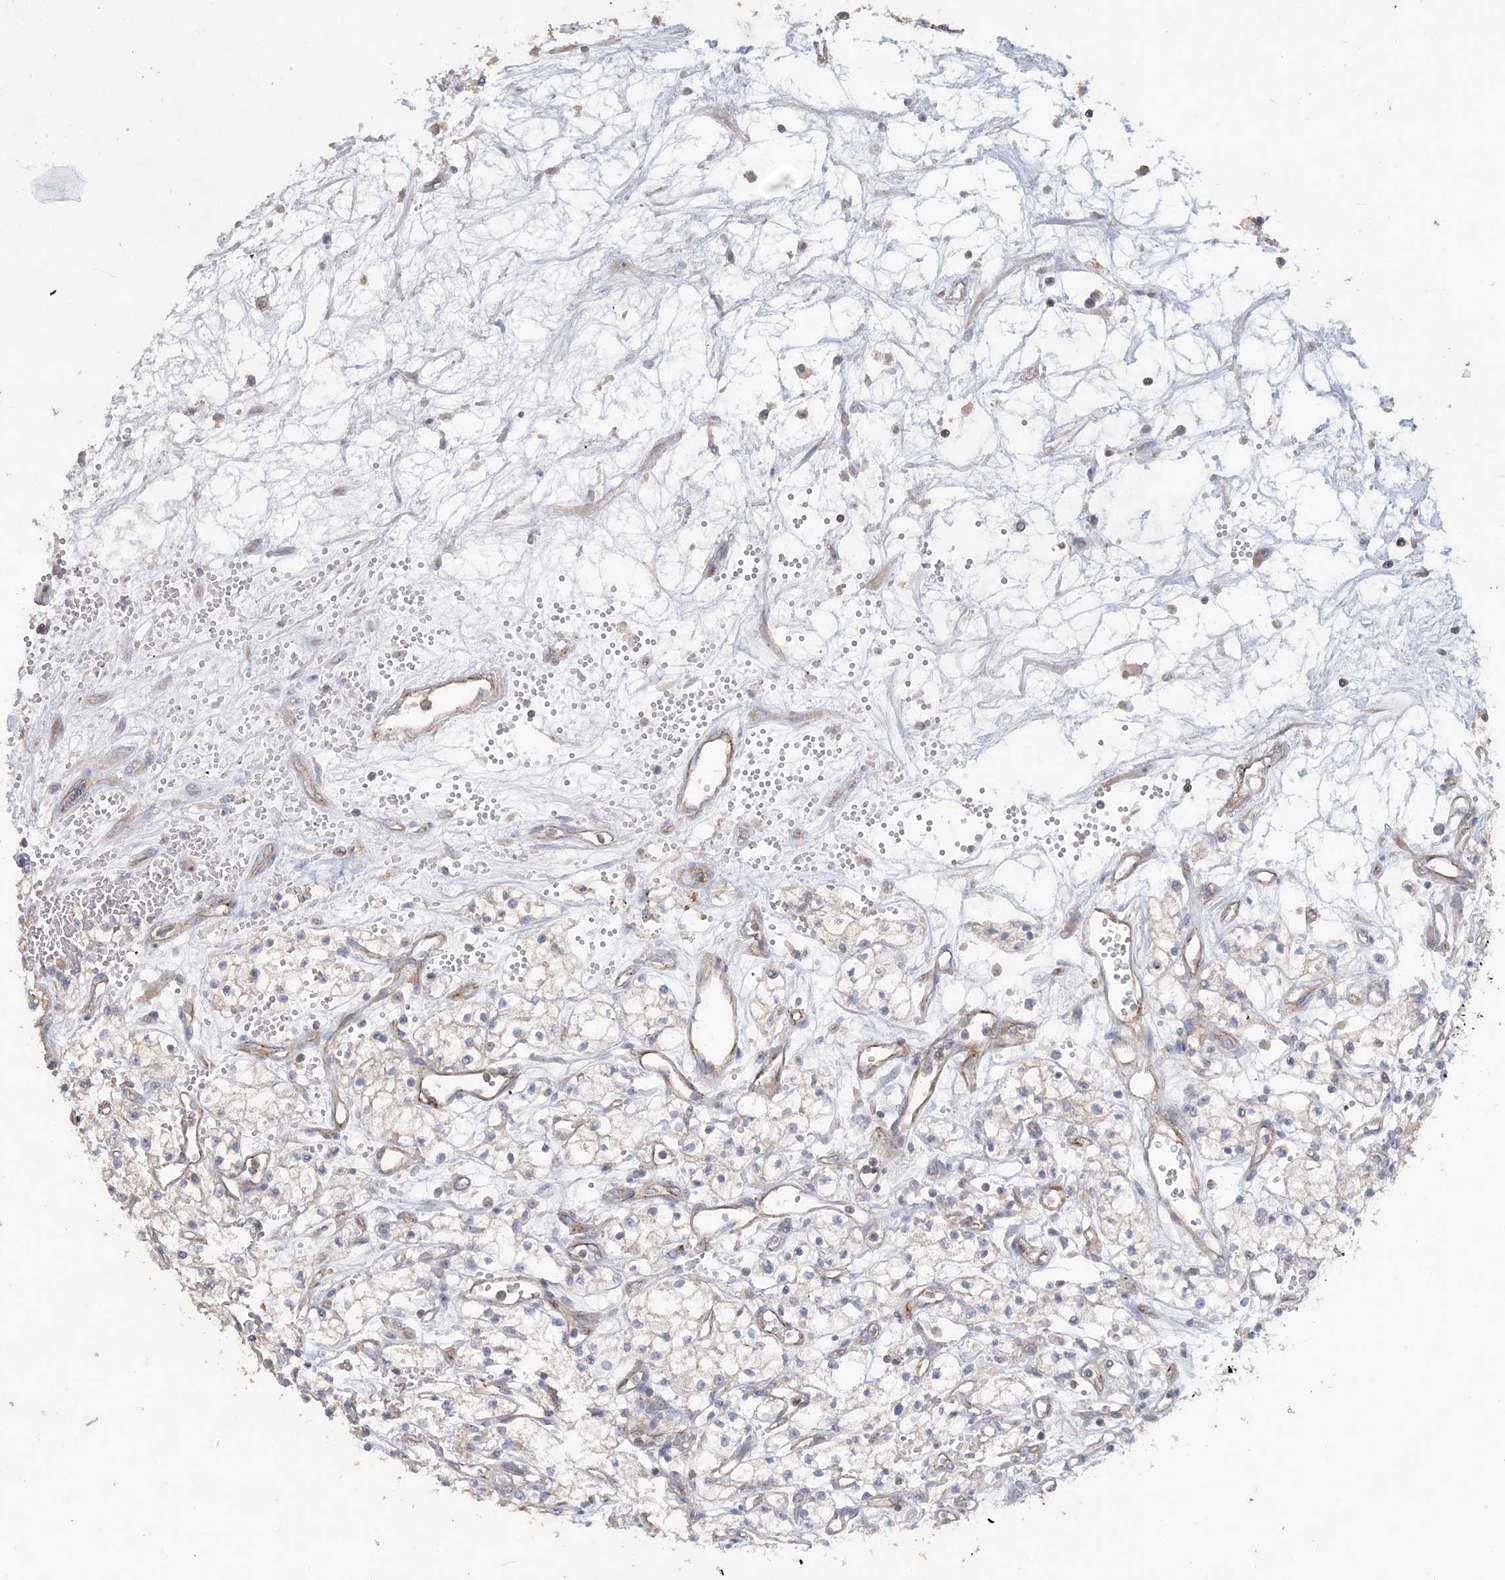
{"staining": {"intensity": "negative", "quantity": "none", "location": "none"}, "tissue": "renal cancer", "cell_type": "Tumor cells", "image_type": "cancer", "snomed": [{"axis": "morphology", "description": "Adenocarcinoma, NOS"}, {"axis": "topography", "description": "Kidney"}], "caption": "A photomicrograph of human renal cancer (adenocarcinoma) is negative for staining in tumor cells.", "gene": "PIGC", "patient": {"sex": "male", "age": 59}}